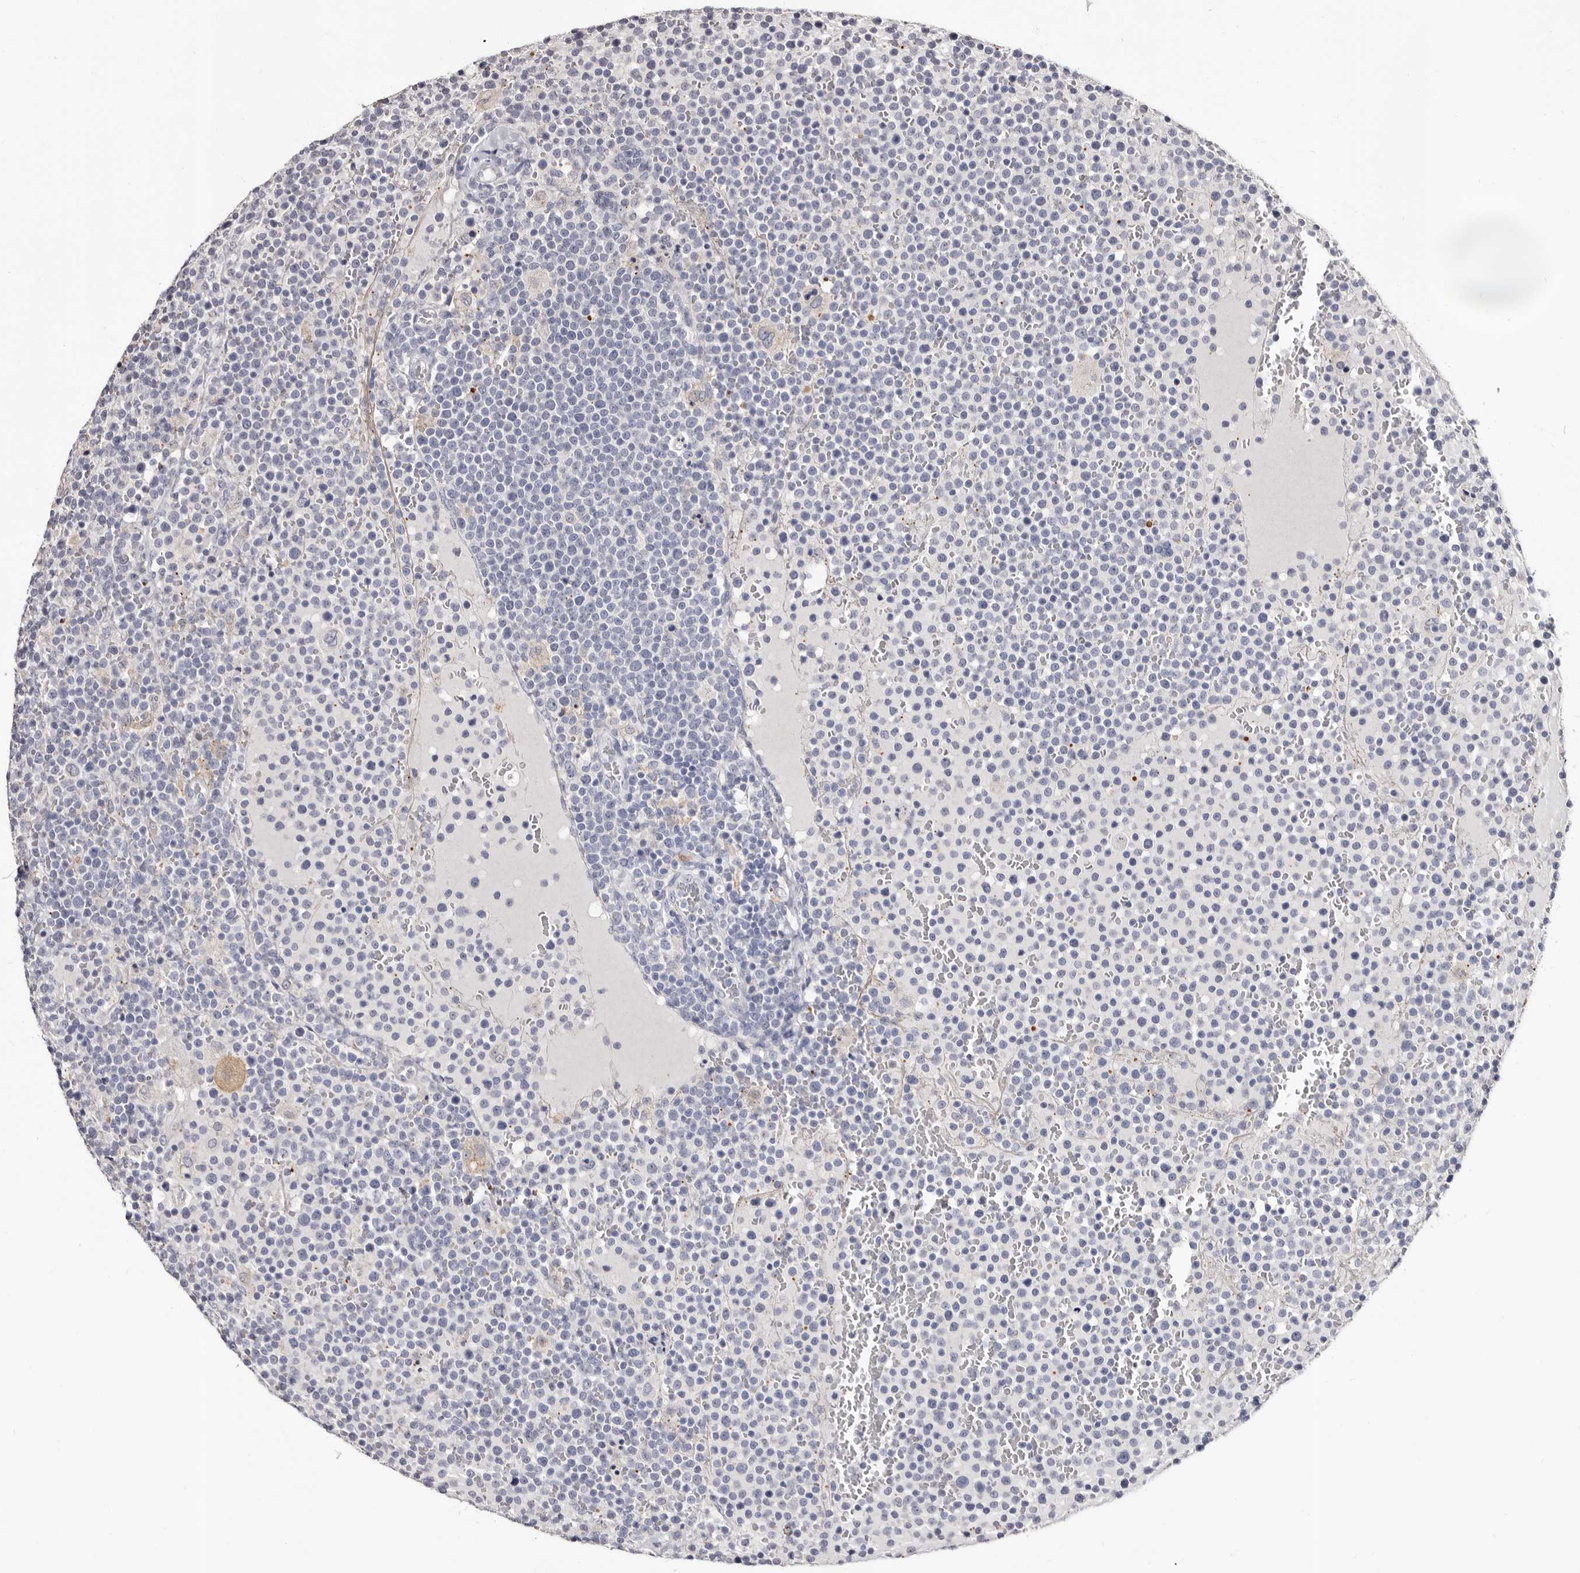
{"staining": {"intensity": "negative", "quantity": "none", "location": "none"}, "tissue": "lymphoma", "cell_type": "Tumor cells", "image_type": "cancer", "snomed": [{"axis": "morphology", "description": "Malignant lymphoma, non-Hodgkin's type, High grade"}, {"axis": "topography", "description": "Lymph node"}], "caption": "Immunohistochemistry (IHC) image of lymphoma stained for a protein (brown), which reveals no positivity in tumor cells. The staining is performed using DAB brown chromogen with nuclei counter-stained in using hematoxylin.", "gene": "PTAFR", "patient": {"sex": "male", "age": 61}}